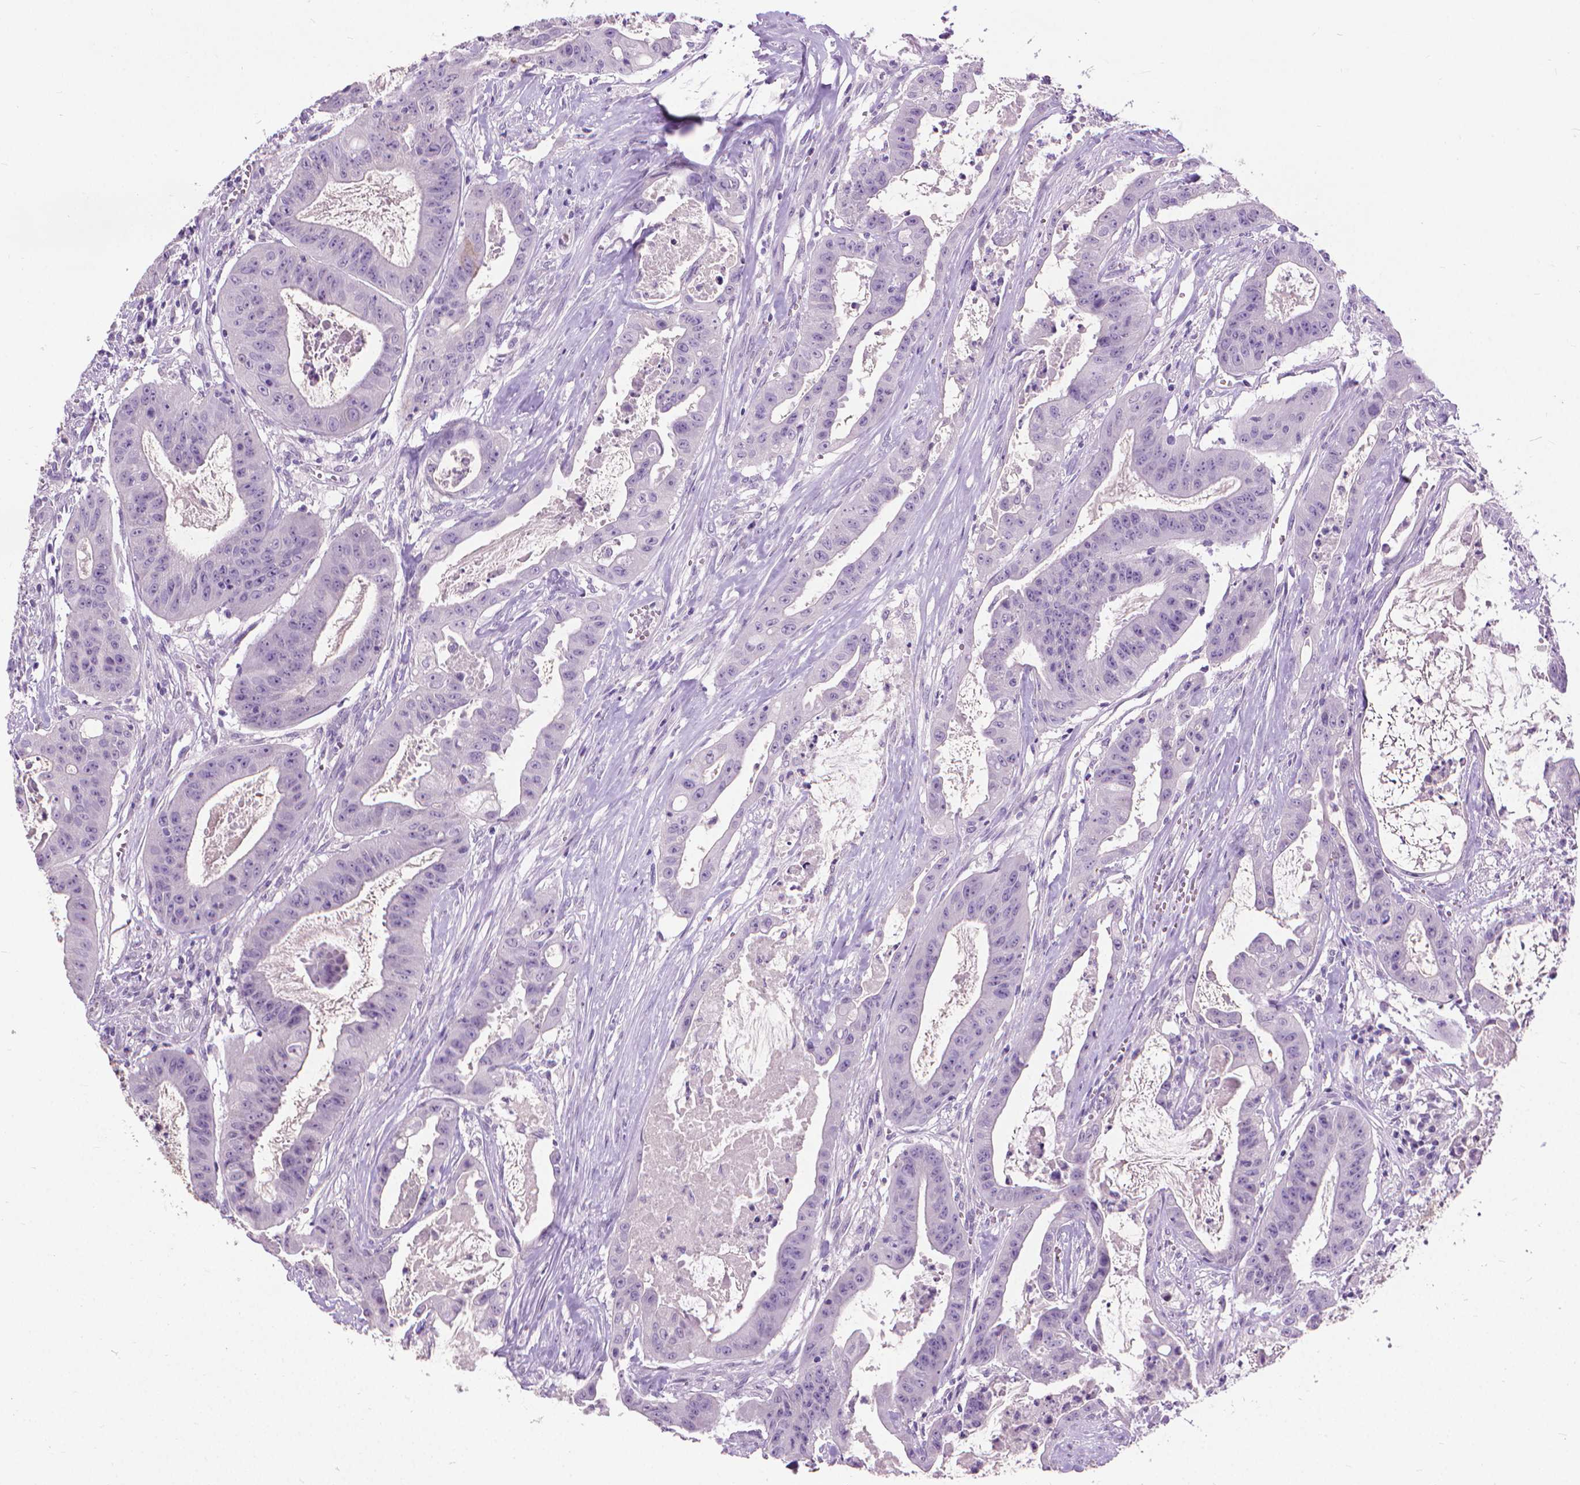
{"staining": {"intensity": "negative", "quantity": "none", "location": "none"}, "tissue": "colorectal cancer", "cell_type": "Tumor cells", "image_type": "cancer", "snomed": [{"axis": "morphology", "description": "Adenocarcinoma, NOS"}, {"axis": "topography", "description": "Colon"}], "caption": "DAB (3,3'-diaminobenzidine) immunohistochemical staining of human colorectal cancer displays no significant positivity in tumor cells. (Brightfield microscopy of DAB immunohistochemistry at high magnification).", "gene": "KRT5", "patient": {"sex": "male", "age": 33}}